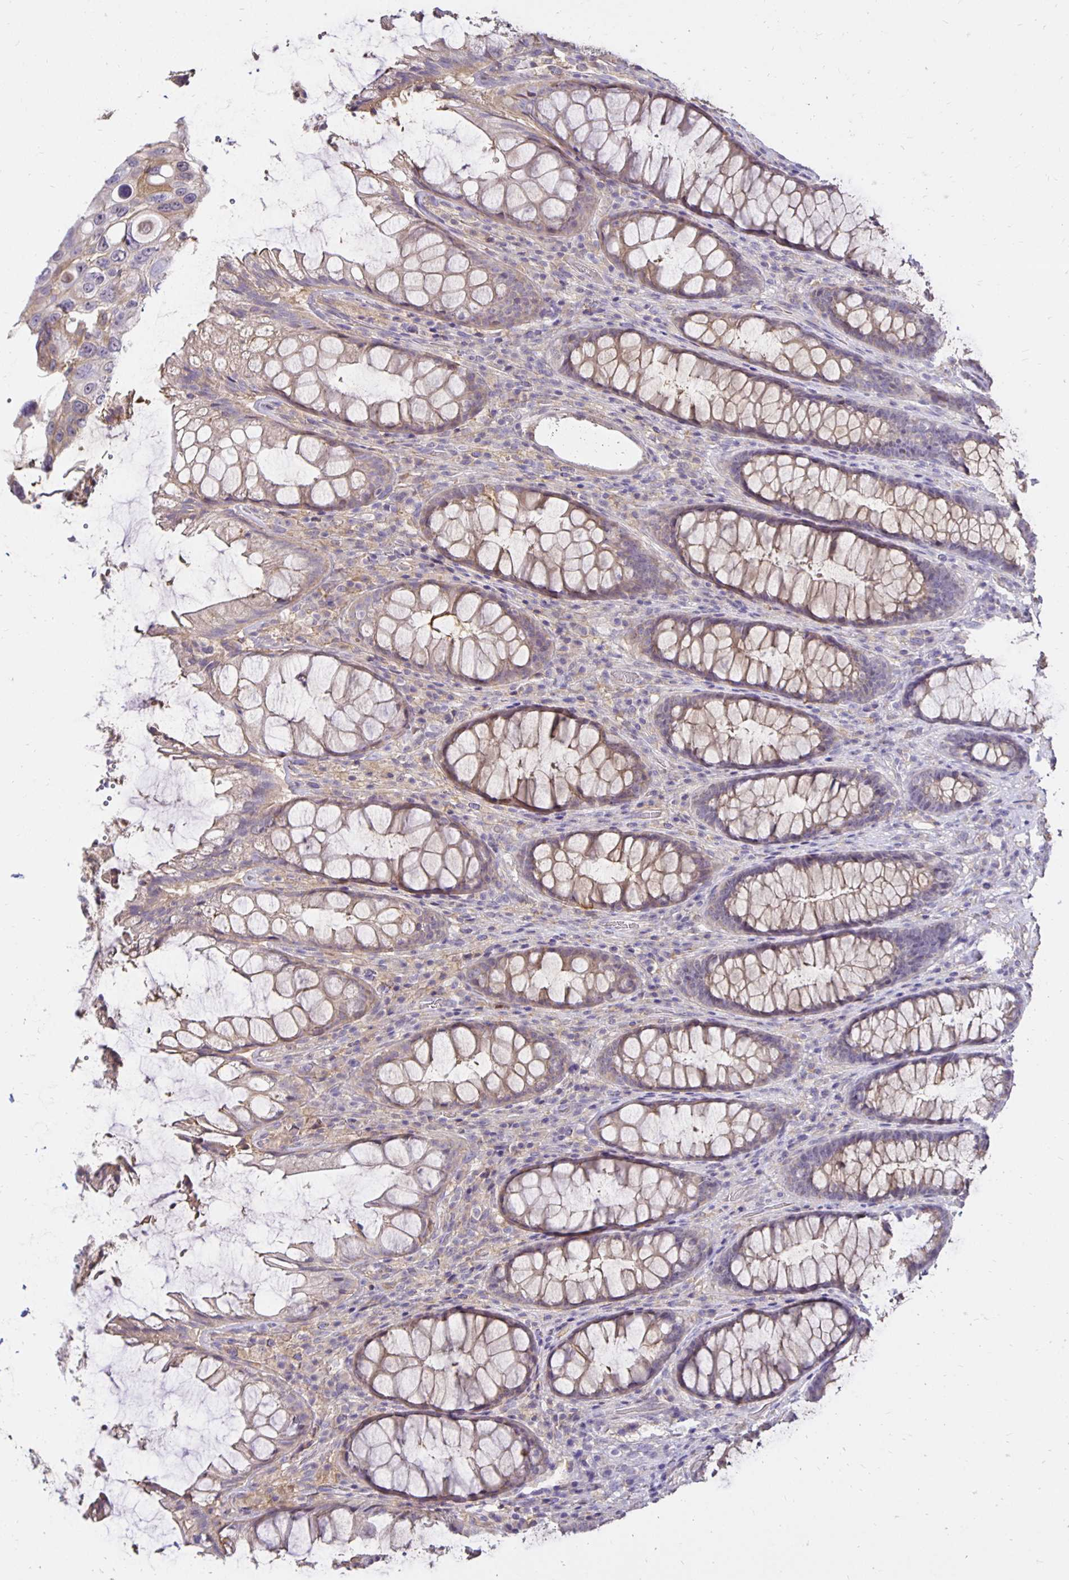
{"staining": {"intensity": "weak", "quantity": "25%-75%", "location": "cytoplasmic/membranous"}, "tissue": "rectum", "cell_type": "Glandular cells", "image_type": "normal", "snomed": [{"axis": "morphology", "description": "Normal tissue, NOS"}, {"axis": "topography", "description": "Rectum"}], "caption": "Rectum stained with DAB immunohistochemistry reveals low levels of weak cytoplasmic/membranous staining in about 25%-75% of glandular cells. Nuclei are stained in blue.", "gene": "PNPLA3", "patient": {"sex": "male", "age": 72}}